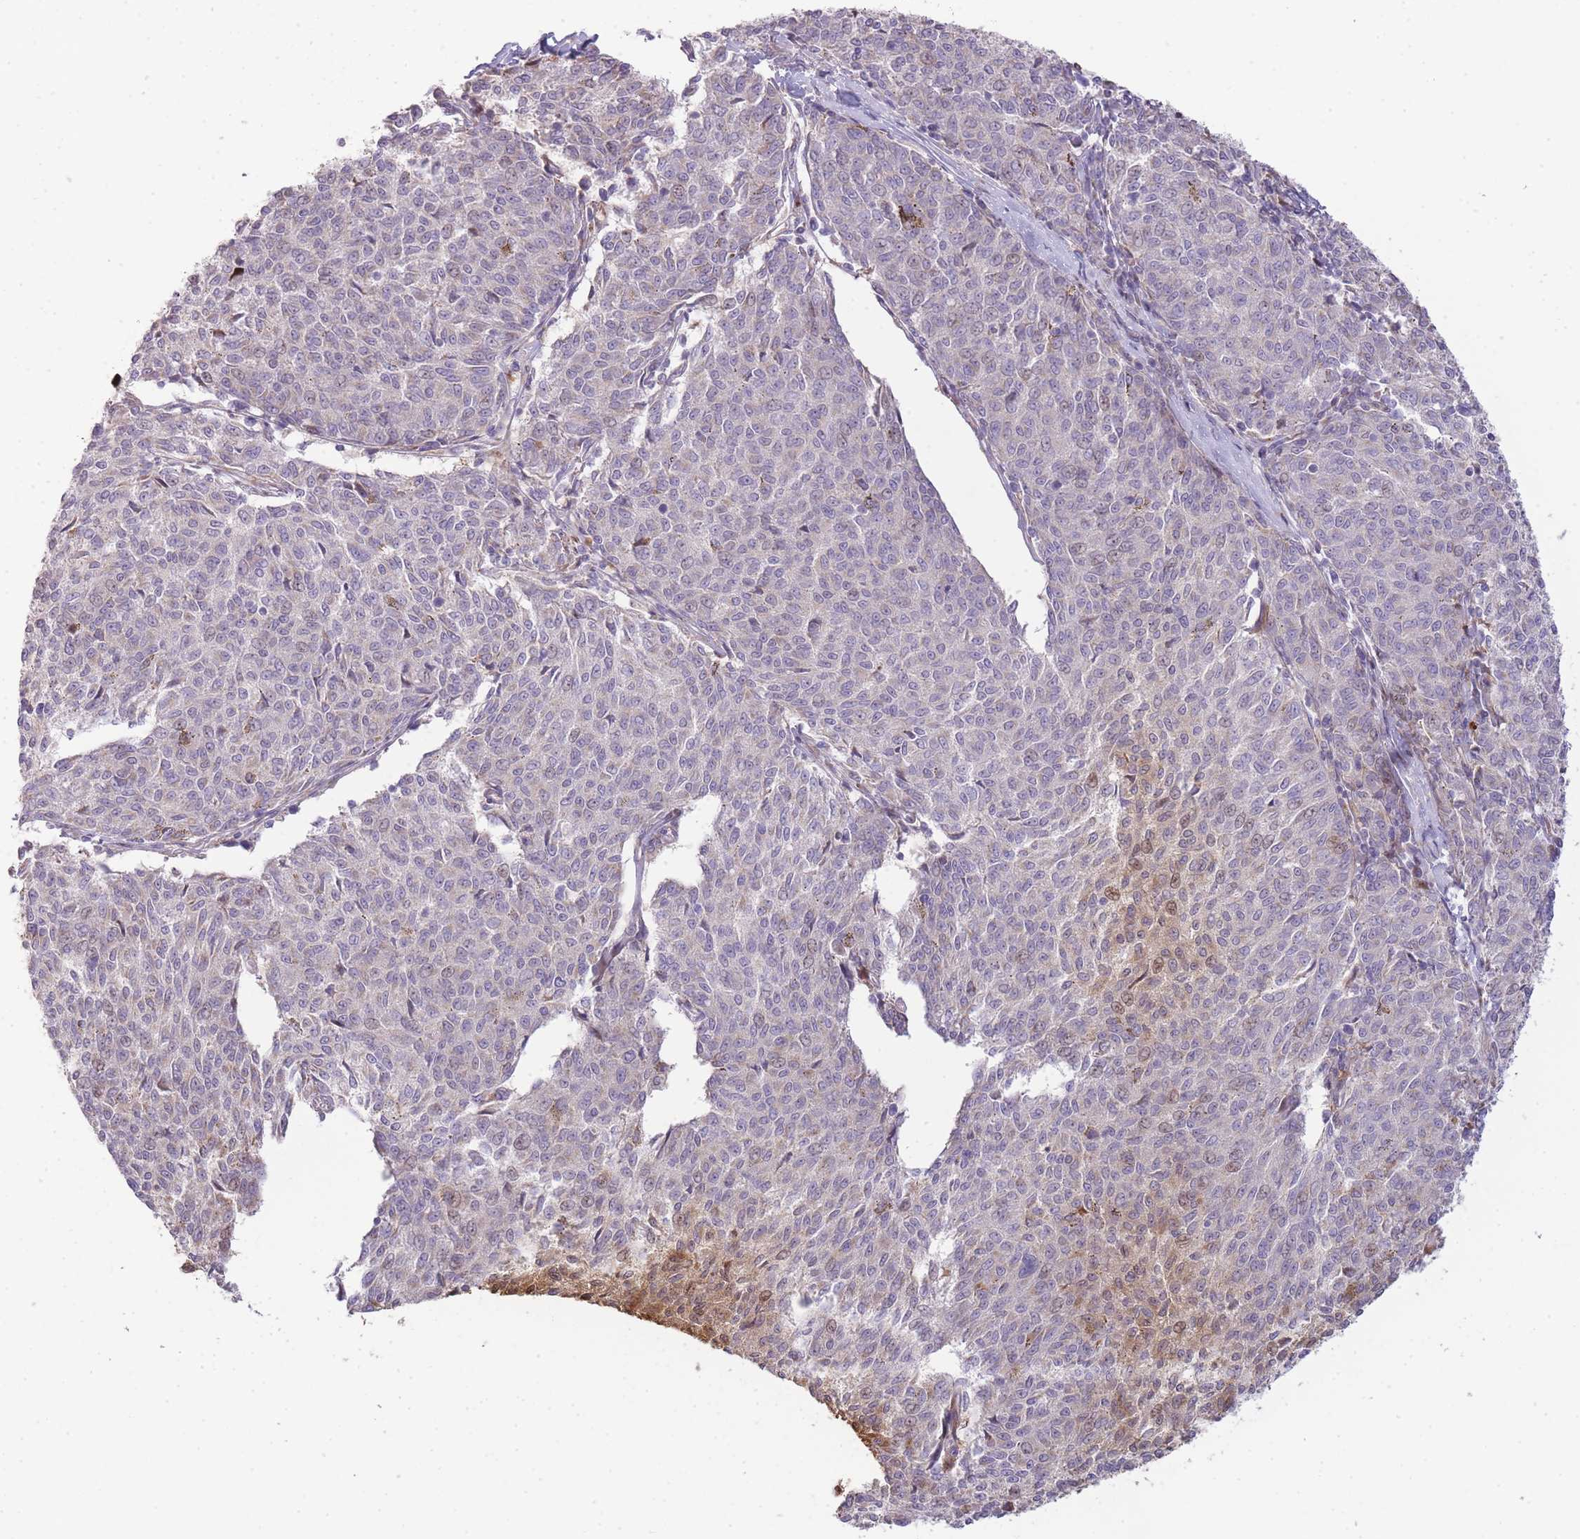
{"staining": {"intensity": "weak", "quantity": "<25%", "location": "cytoplasmic/membranous,nuclear"}, "tissue": "melanoma", "cell_type": "Tumor cells", "image_type": "cancer", "snomed": [{"axis": "morphology", "description": "Malignant melanoma, NOS"}, {"axis": "topography", "description": "Skin"}], "caption": "IHC image of human melanoma stained for a protein (brown), which reveals no expression in tumor cells.", "gene": "PPP3R2", "patient": {"sex": "female", "age": 72}}